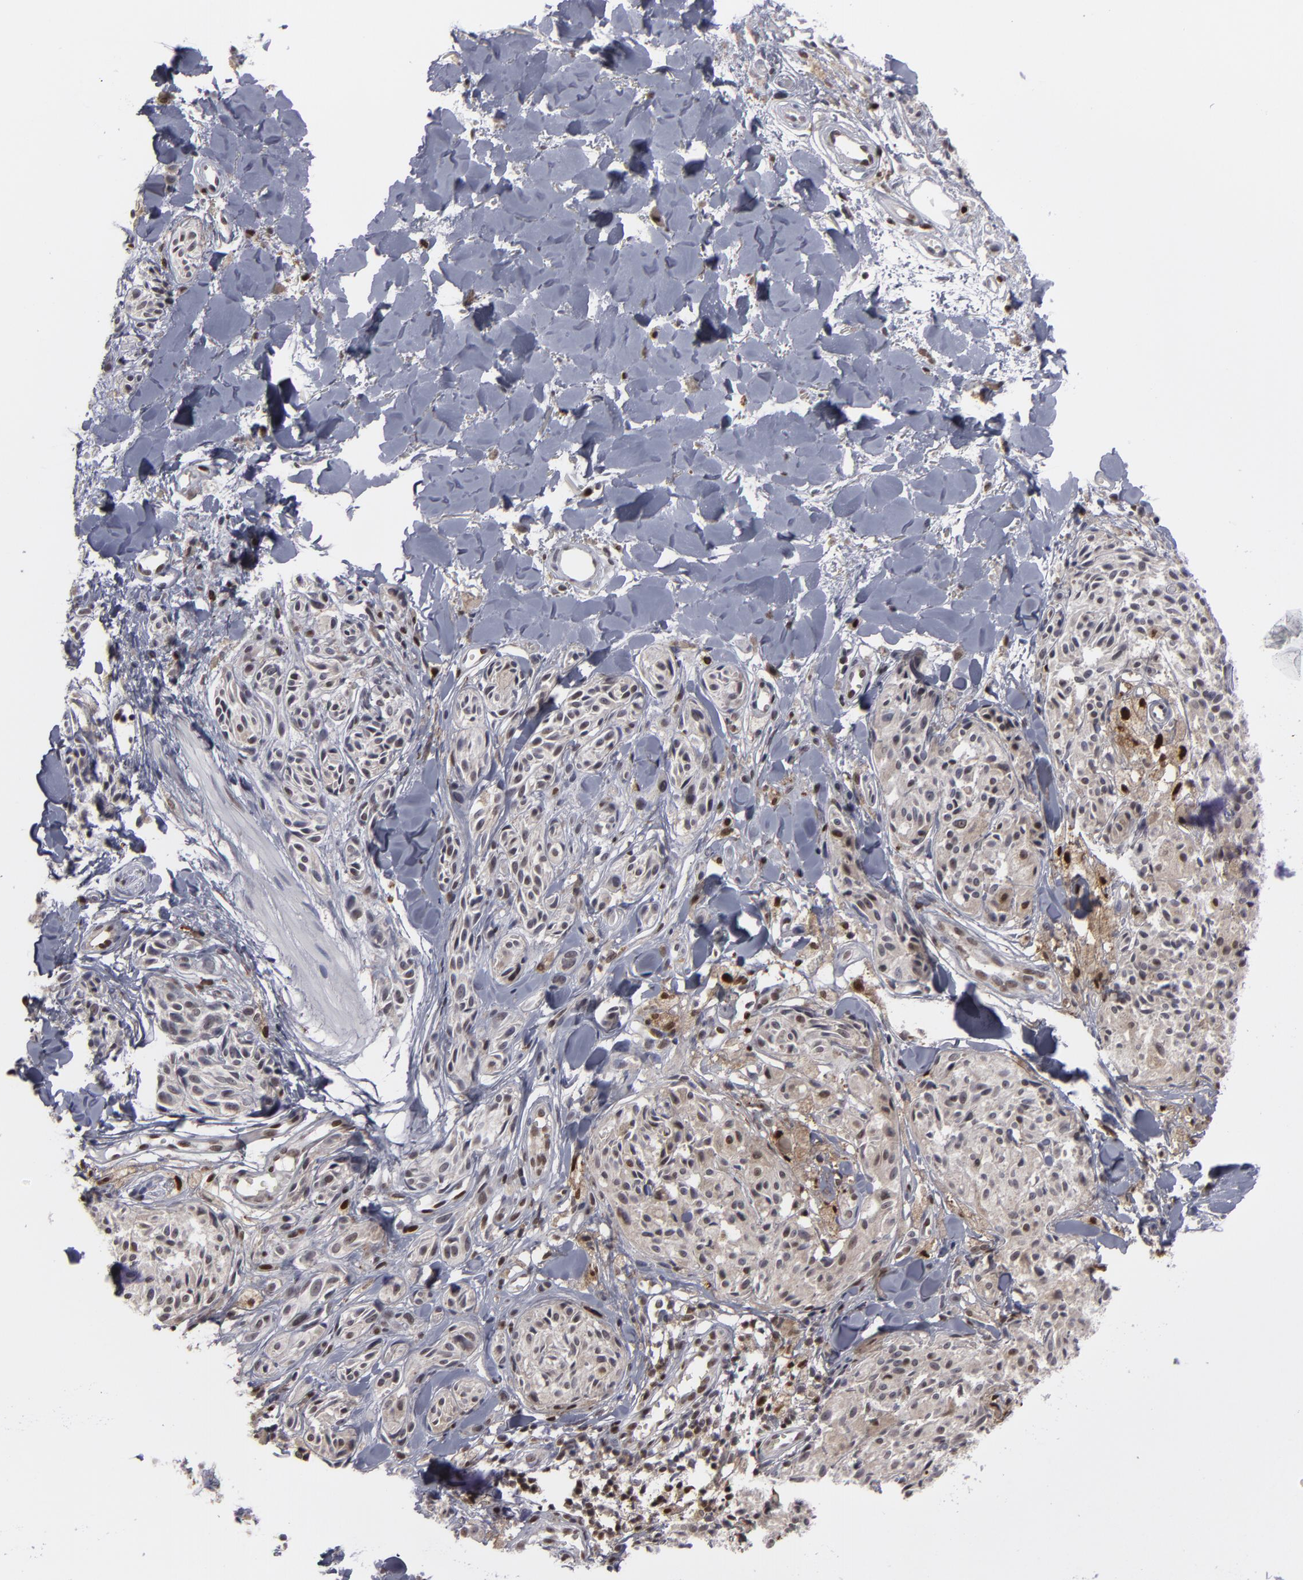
{"staining": {"intensity": "weak", "quantity": "<25%", "location": "cytoplasmic/membranous,nuclear"}, "tissue": "melanoma", "cell_type": "Tumor cells", "image_type": "cancer", "snomed": [{"axis": "morphology", "description": "Malignant melanoma, Metastatic site"}, {"axis": "topography", "description": "Skin"}], "caption": "A micrograph of human melanoma is negative for staining in tumor cells.", "gene": "GSR", "patient": {"sex": "female", "age": 66}}